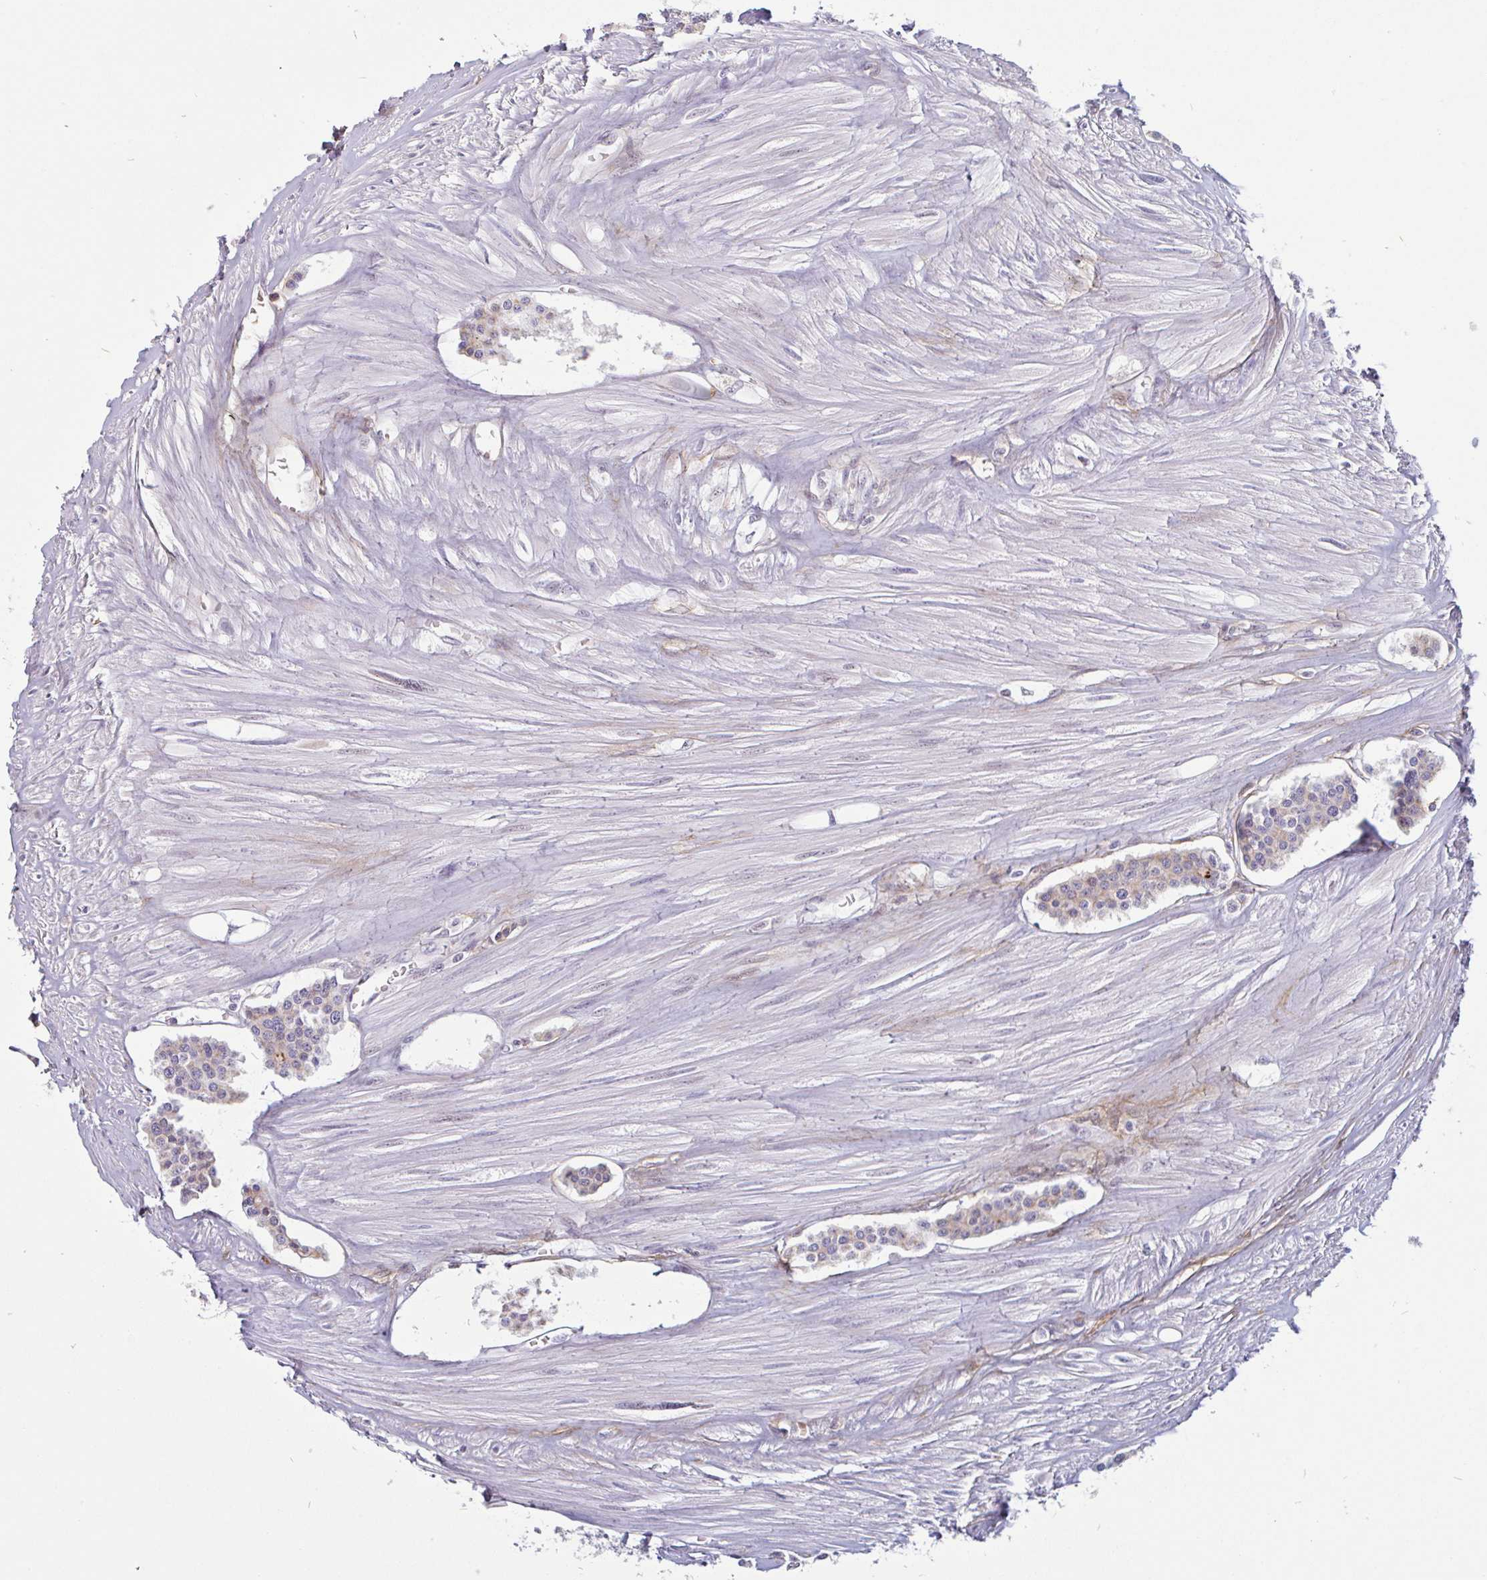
{"staining": {"intensity": "weak", "quantity": "25%-75%", "location": "cytoplasmic/membranous"}, "tissue": "carcinoid", "cell_type": "Tumor cells", "image_type": "cancer", "snomed": [{"axis": "morphology", "description": "Carcinoid, malignant, NOS"}, {"axis": "topography", "description": "Small intestine"}], "caption": "Carcinoid stained for a protein (brown) shows weak cytoplasmic/membranous positive positivity in approximately 25%-75% of tumor cells.", "gene": "TMEM119", "patient": {"sex": "male", "age": 60}}